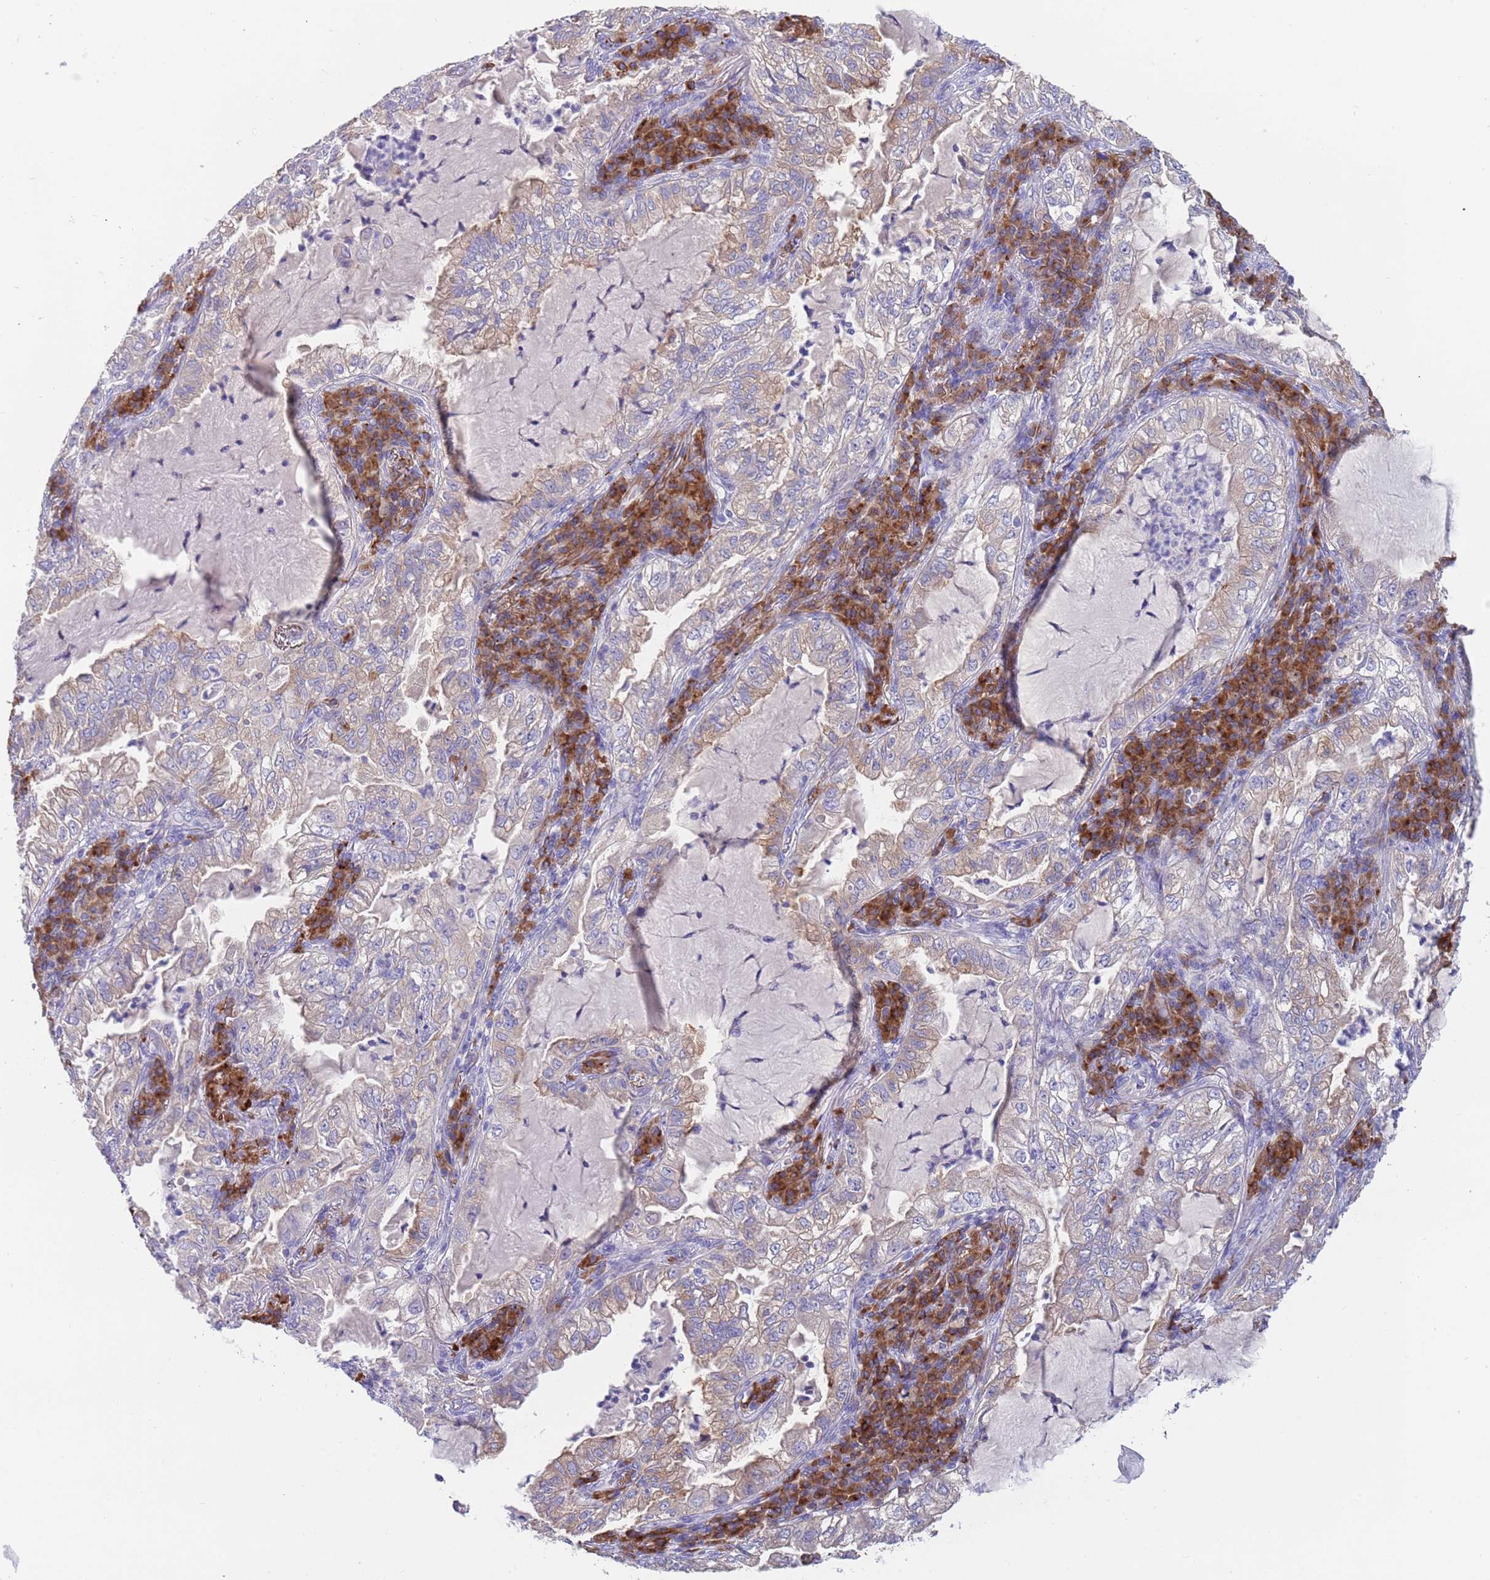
{"staining": {"intensity": "weak", "quantity": "25%-75%", "location": "cytoplasmic/membranous"}, "tissue": "lung cancer", "cell_type": "Tumor cells", "image_type": "cancer", "snomed": [{"axis": "morphology", "description": "Adenocarcinoma, NOS"}, {"axis": "topography", "description": "Lung"}], "caption": "The image shows a brown stain indicating the presence of a protein in the cytoplasmic/membranous of tumor cells in lung cancer.", "gene": "TYW1", "patient": {"sex": "female", "age": 73}}